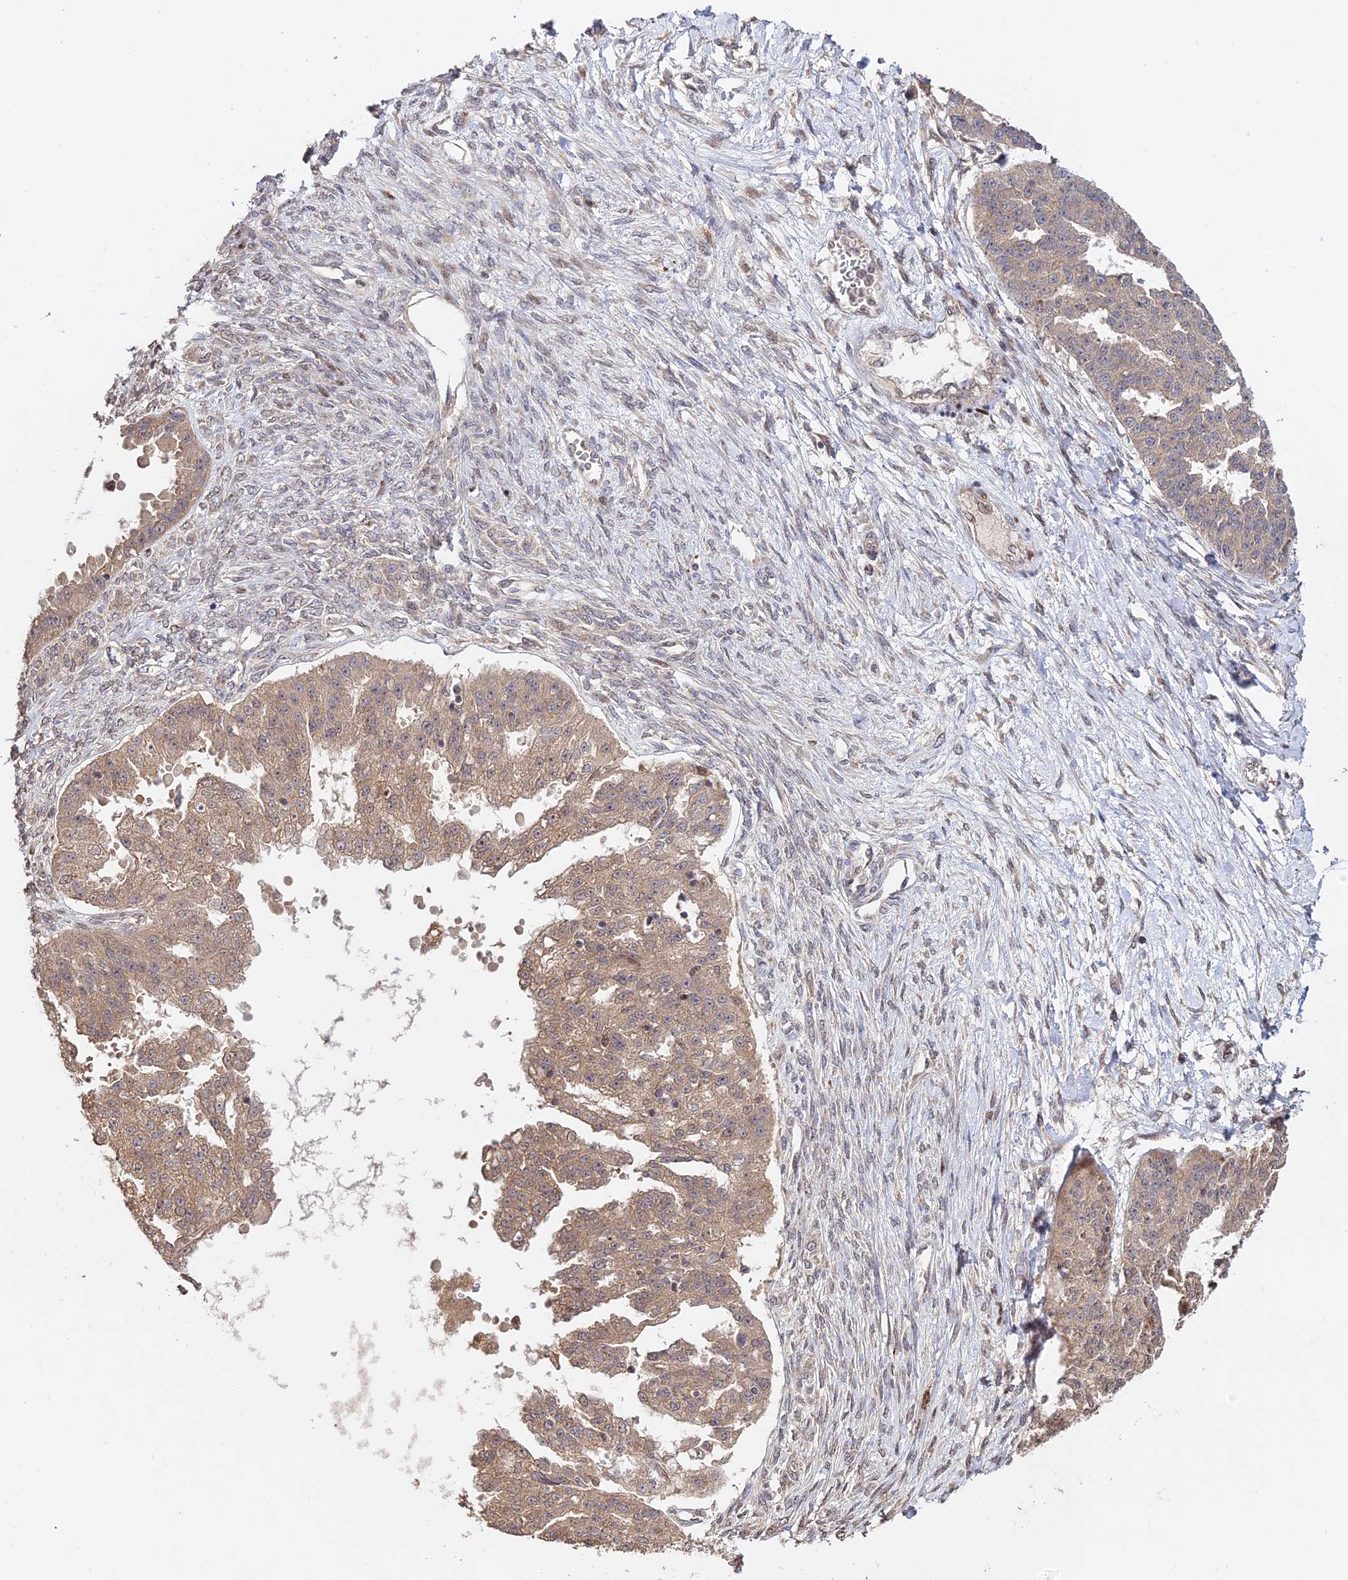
{"staining": {"intensity": "moderate", "quantity": ">75%", "location": "cytoplasmic/membranous"}, "tissue": "ovarian cancer", "cell_type": "Tumor cells", "image_type": "cancer", "snomed": [{"axis": "morphology", "description": "Cystadenocarcinoma, serous, NOS"}, {"axis": "topography", "description": "Ovary"}], "caption": "Protein analysis of ovarian cancer (serous cystadenocarcinoma) tissue shows moderate cytoplasmic/membranous expression in approximately >75% of tumor cells.", "gene": "RBMS2", "patient": {"sex": "female", "age": 58}}